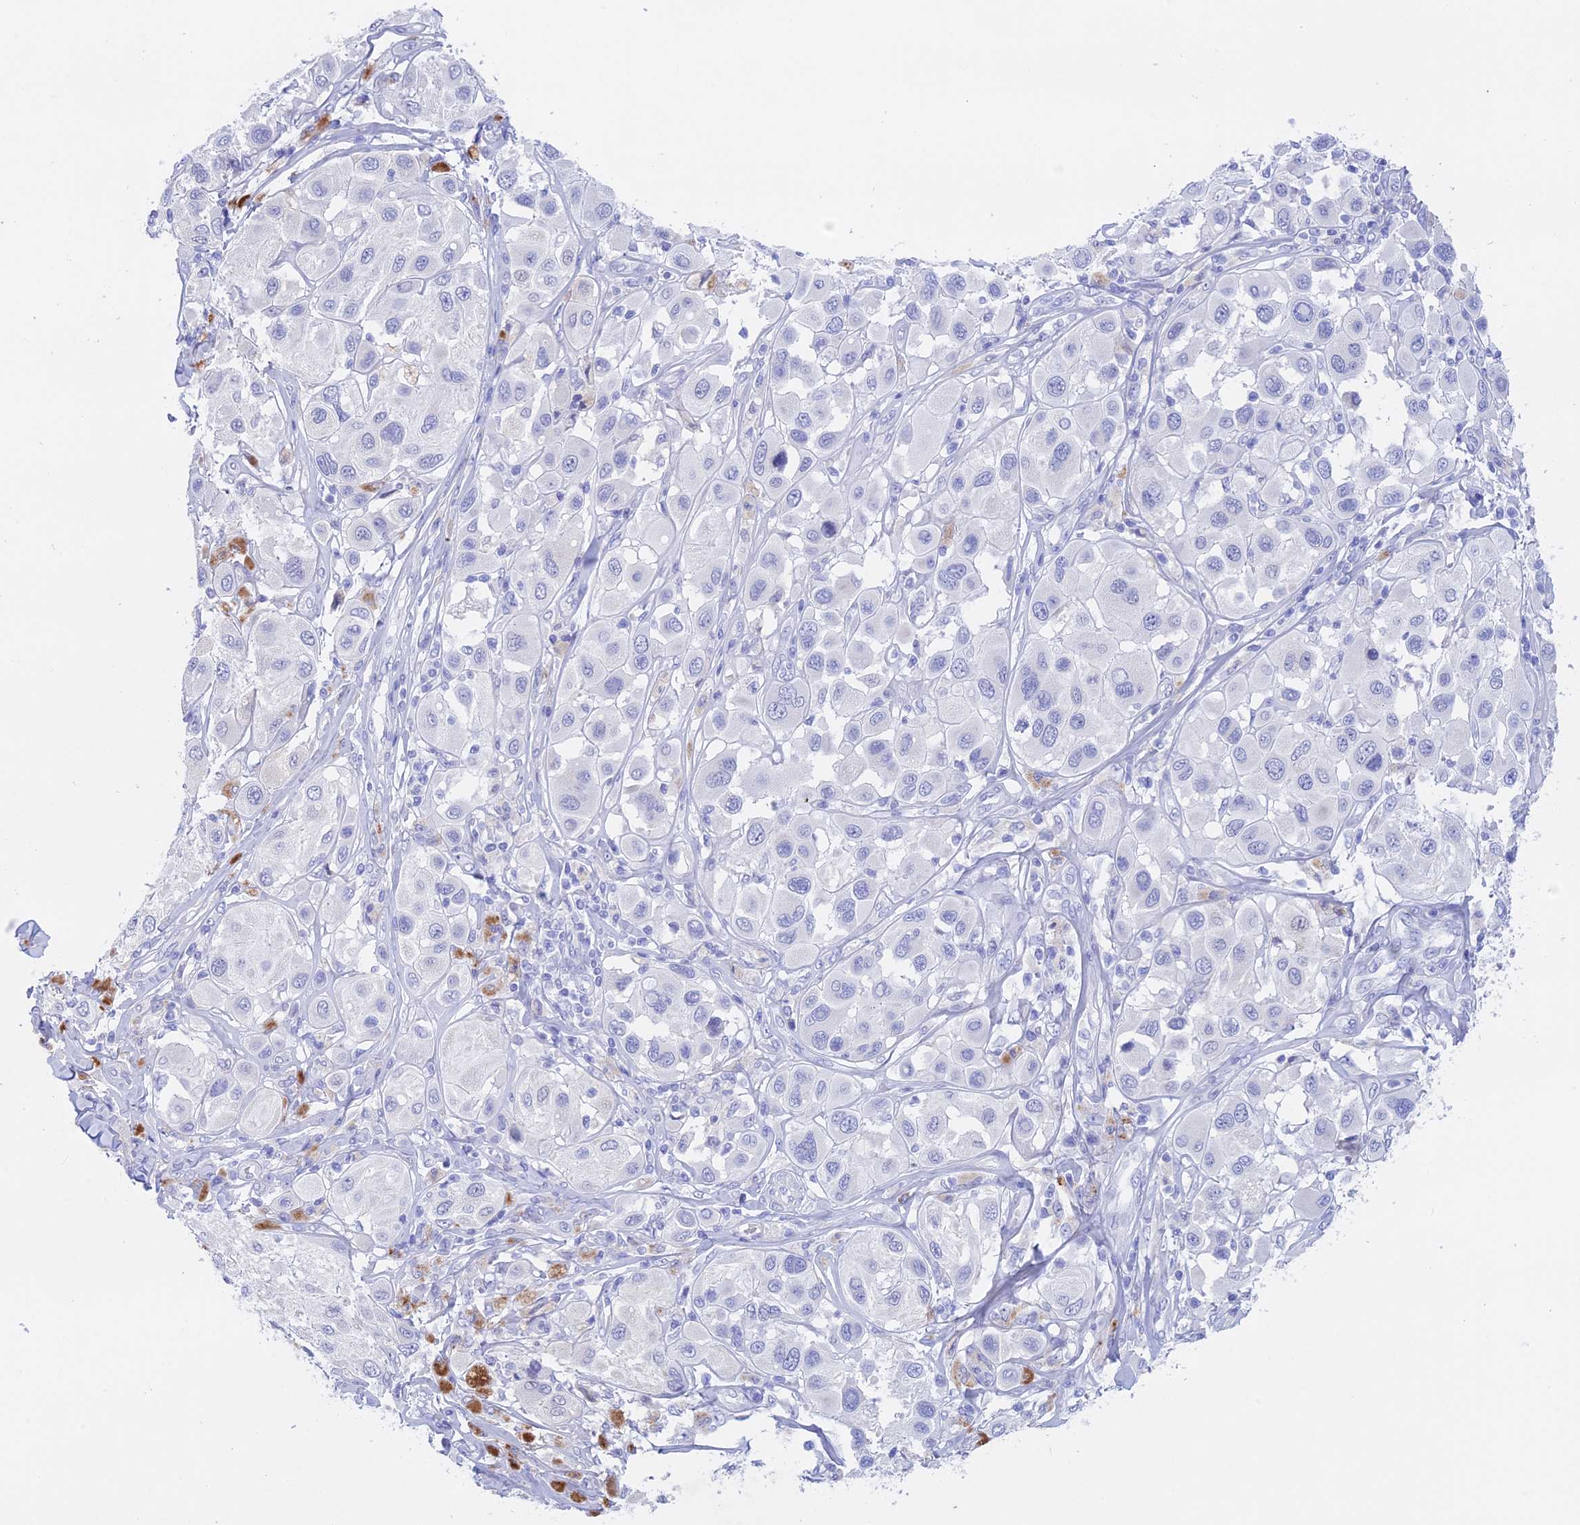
{"staining": {"intensity": "negative", "quantity": "none", "location": "none"}, "tissue": "melanoma", "cell_type": "Tumor cells", "image_type": "cancer", "snomed": [{"axis": "morphology", "description": "Malignant melanoma, Metastatic site"}, {"axis": "topography", "description": "Skin"}], "caption": "Immunohistochemistry (IHC) micrograph of neoplastic tissue: human malignant melanoma (metastatic site) stained with DAB reveals no significant protein positivity in tumor cells.", "gene": "BTBD19", "patient": {"sex": "male", "age": 41}}